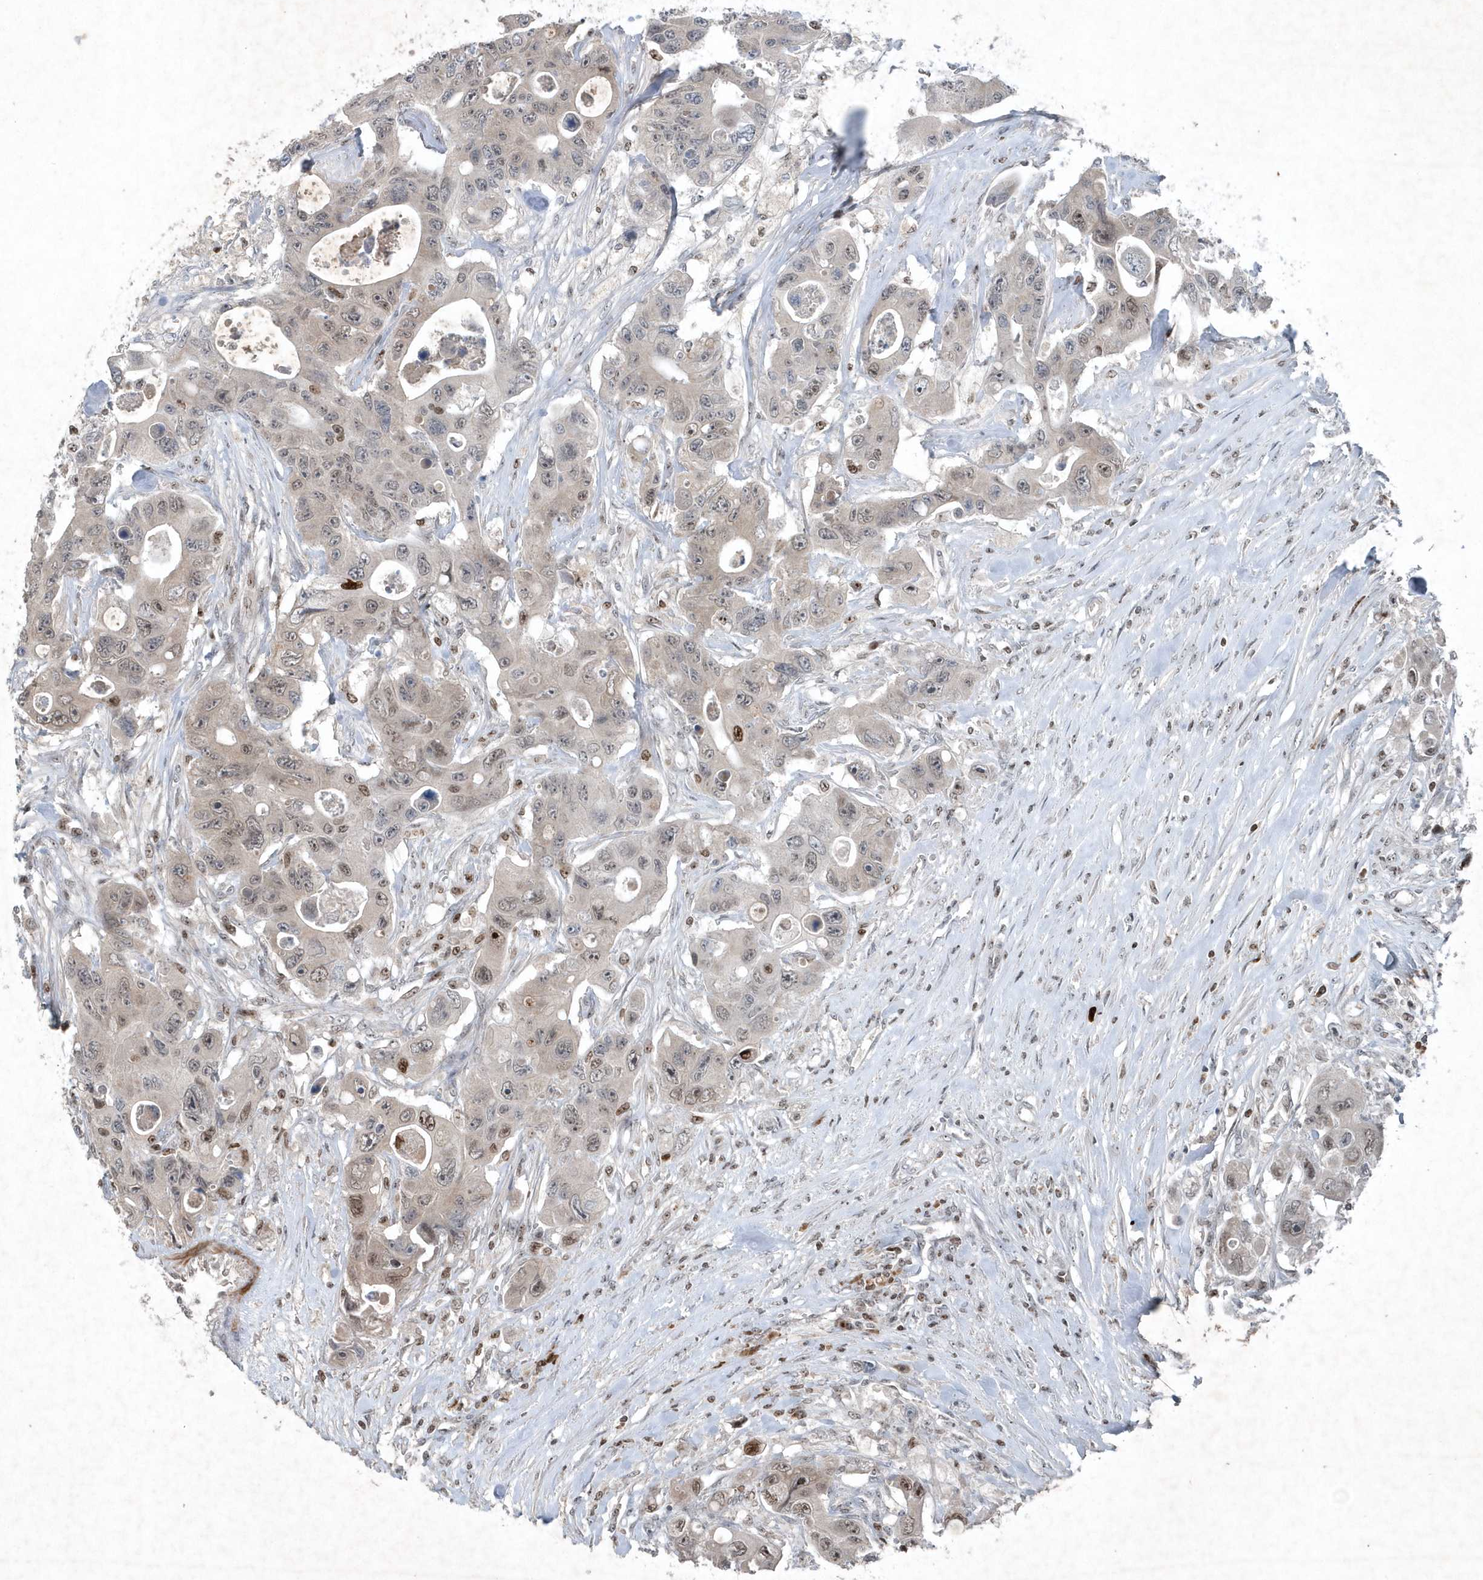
{"staining": {"intensity": "moderate", "quantity": "25%-75%", "location": "nuclear"}, "tissue": "colorectal cancer", "cell_type": "Tumor cells", "image_type": "cancer", "snomed": [{"axis": "morphology", "description": "Adenocarcinoma, NOS"}, {"axis": "topography", "description": "Colon"}], "caption": "Human colorectal adenocarcinoma stained for a protein (brown) reveals moderate nuclear positive positivity in approximately 25%-75% of tumor cells.", "gene": "QTRT2", "patient": {"sex": "female", "age": 46}}